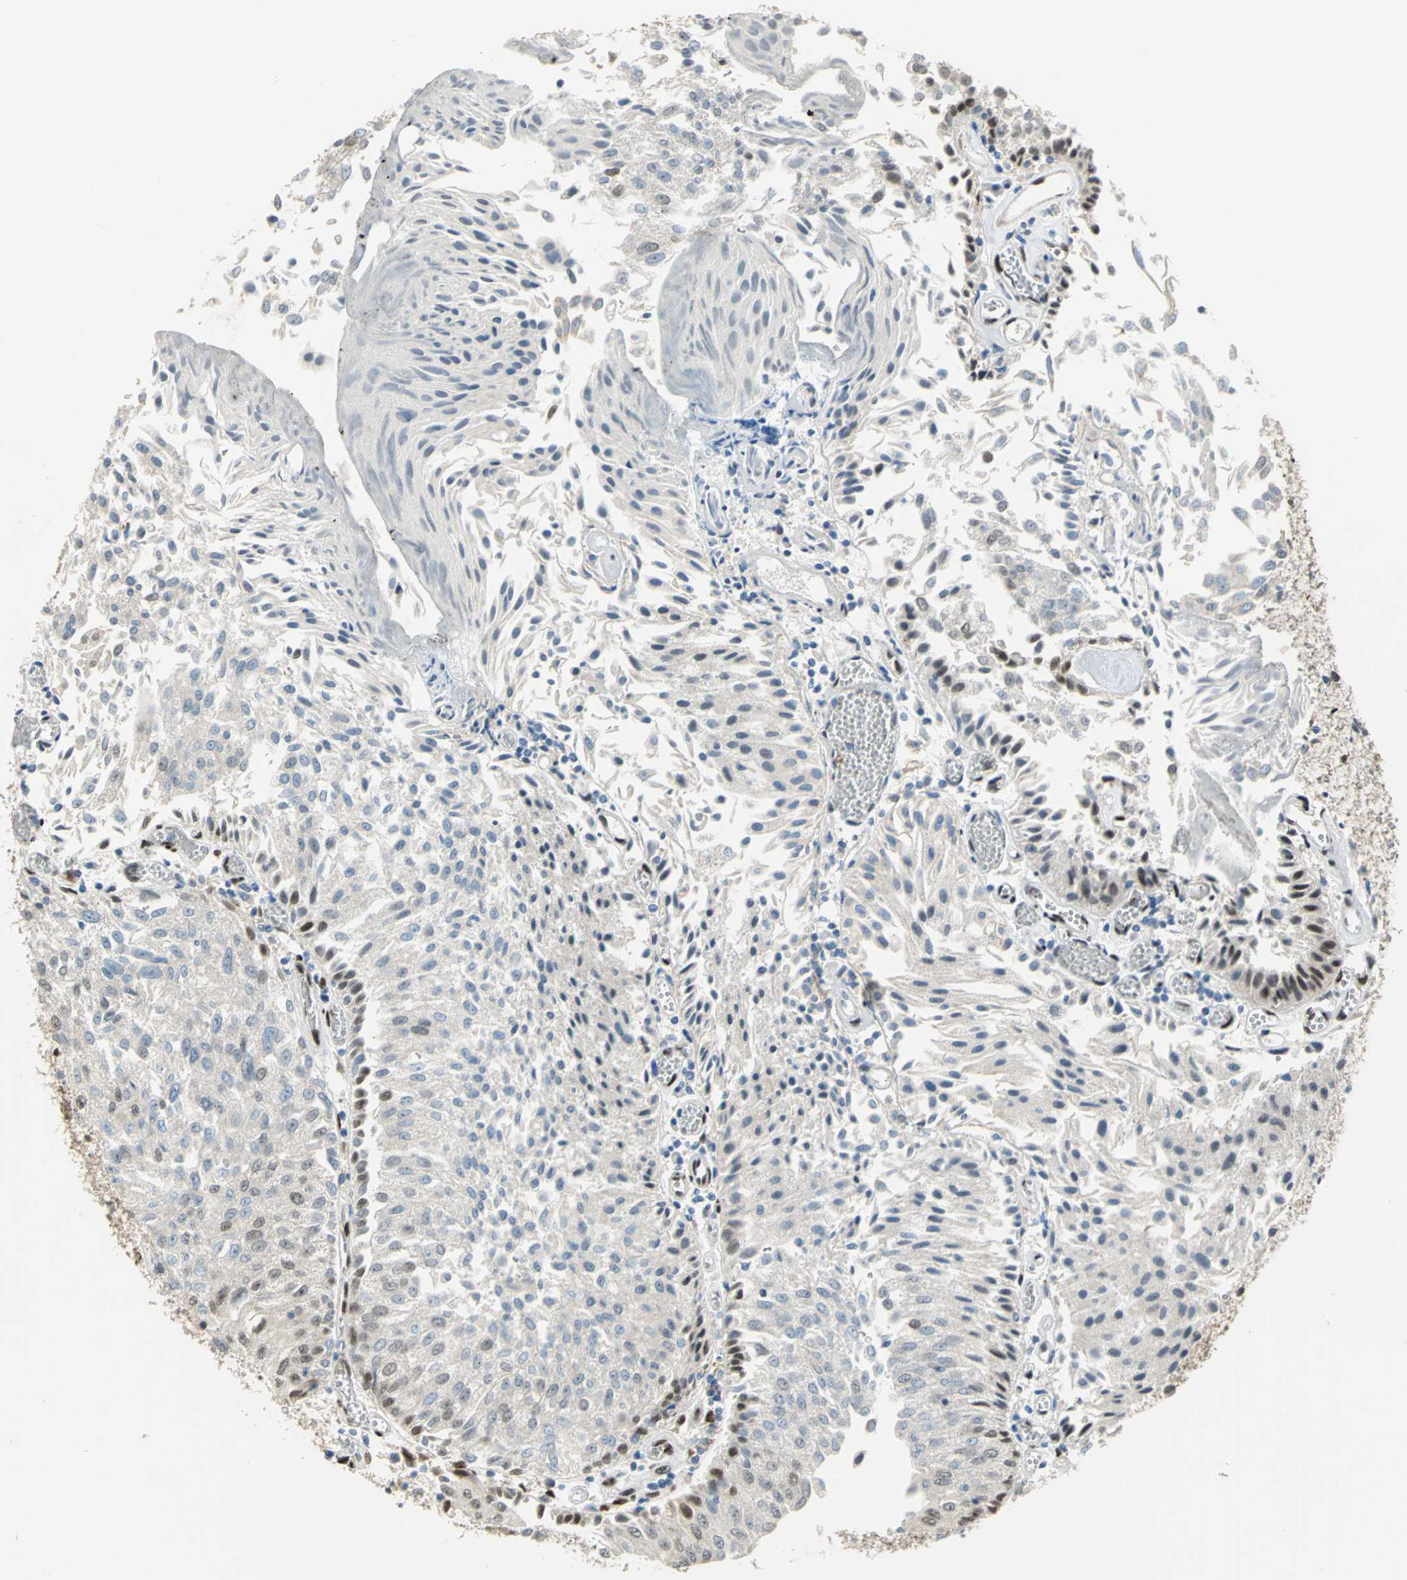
{"staining": {"intensity": "weak", "quantity": "25%-75%", "location": "cytoplasmic/membranous,nuclear"}, "tissue": "urothelial cancer", "cell_type": "Tumor cells", "image_type": "cancer", "snomed": [{"axis": "morphology", "description": "Urothelial carcinoma, Low grade"}, {"axis": "topography", "description": "Urinary bladder"}], "caption": "This micrograph exhibits urothelial cancer stained with immunohistochemistry to label a protein in brown. The cytoplasmic/membranous and nuclear of tumor cells show weak positivity for the protein. Nuclei are counter-stained blue.", "gene": "RBFOX2", "patient": {"sex": "male", "age": 86}}